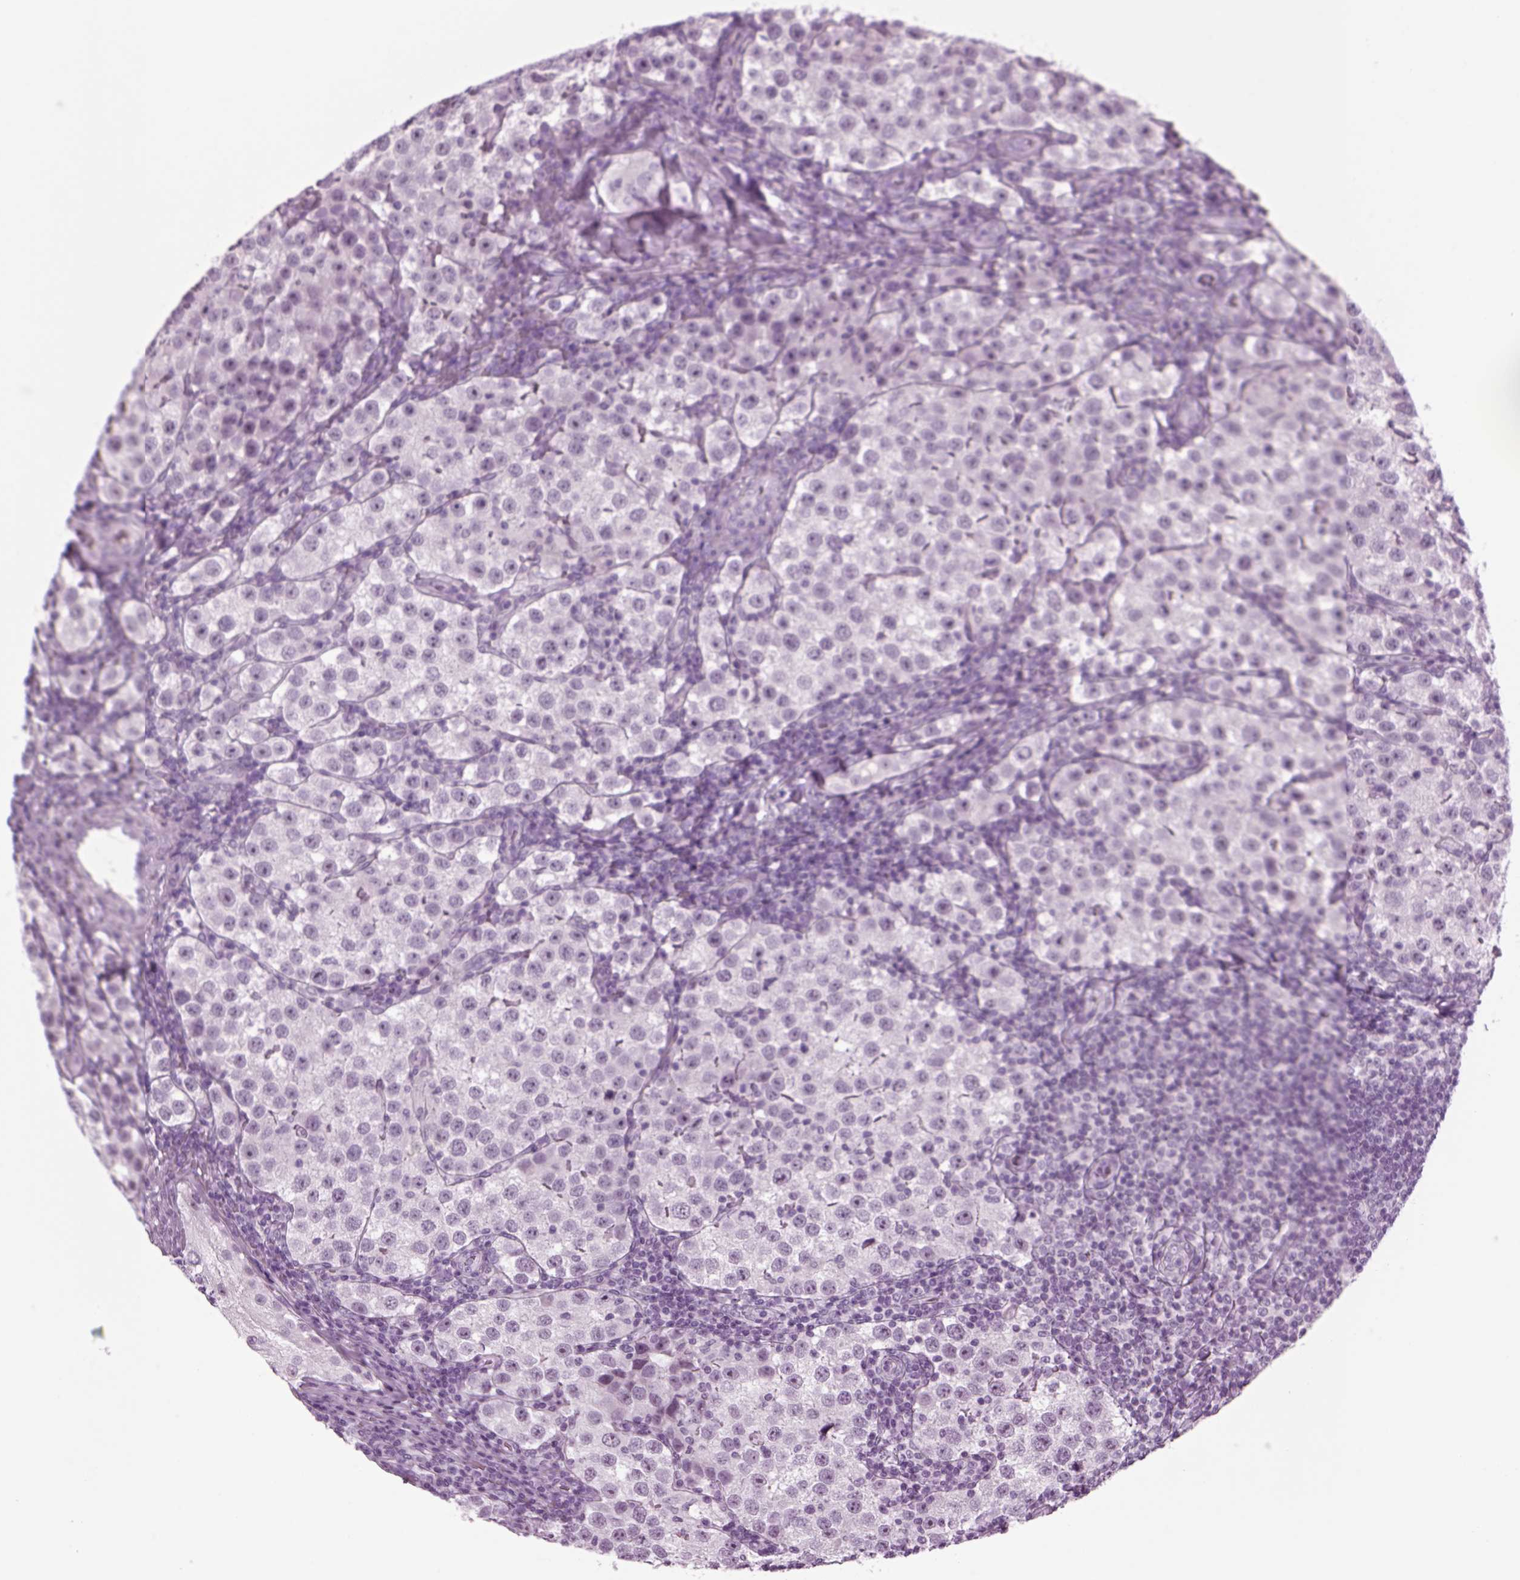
{"staining": {"intensity": "negative", "quantity": "none", "location": "none"}, "tissue": "testis cancer", "cell_type": "Tumor cells", "image_type": "cancer", "snomed": [{"axis": "morphology", "description": "Seminoma, NOS"}, {"axis": "topography", "description": "Testis"}], "caption": "Seminoma (testis) was stained to show a protein in brown. There is no significant expression in tumor cells.", "gene": "FAM24A", "patient": {"sex": "male", "age": 37}}